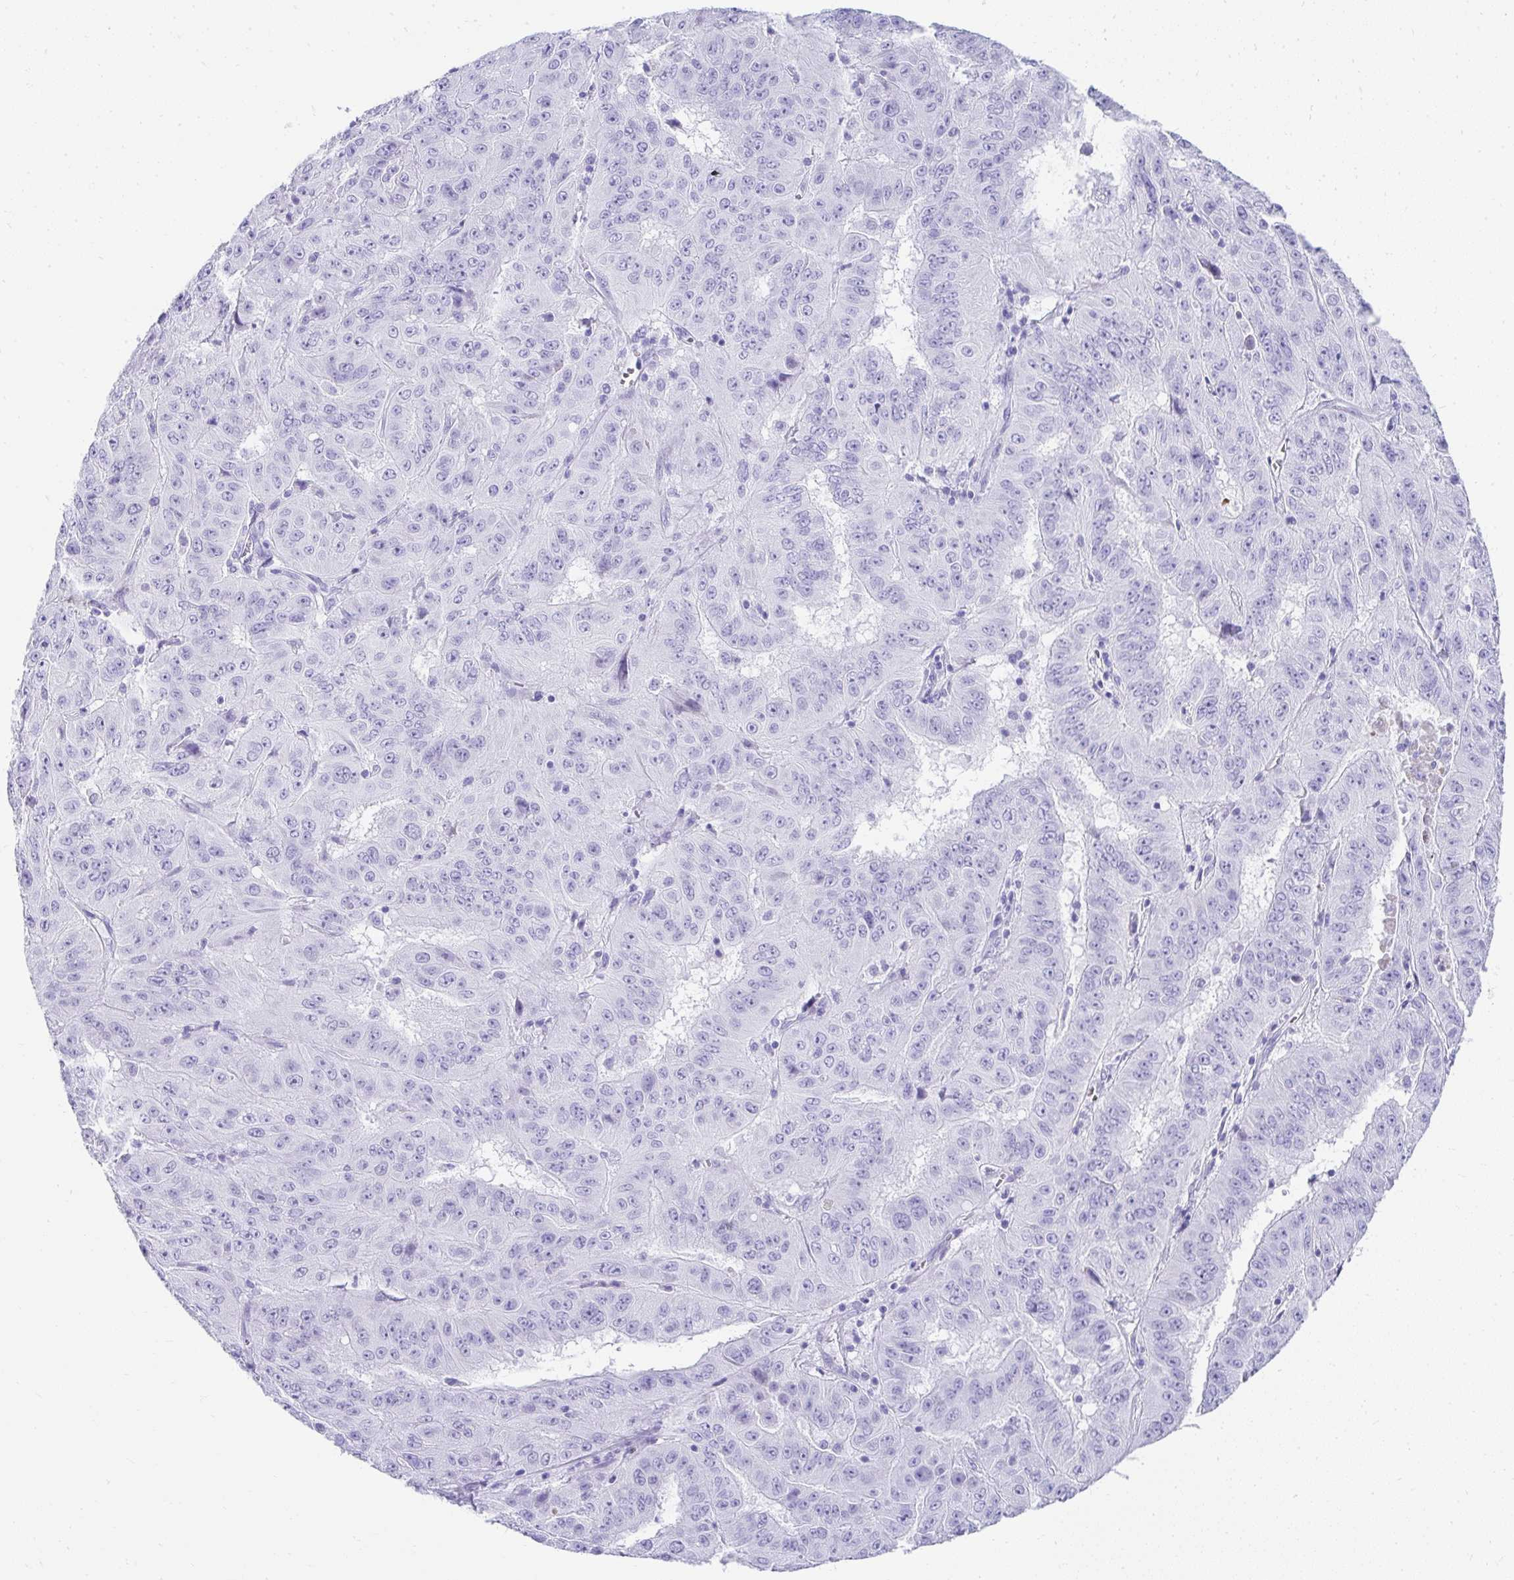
{"staining": {"intensity": "negative", "quantity": "none", "location": "none"}, "tissue": "pancreatic cancer", "cell_type": "Tumor cells", "image_type": "cancer", "snomed": [{"axis": "morphology", "description": "Adenocarcinoma, NOS"}, {"axis": "topography", "description": "Pancreas"}], "caption": "Immunohistochemical staining of pancreatic adenocarcinoma reveals no significant staining in tumor cells.", "gene": "TNNT1", "patient": {"sex": "male", "age": 63}}